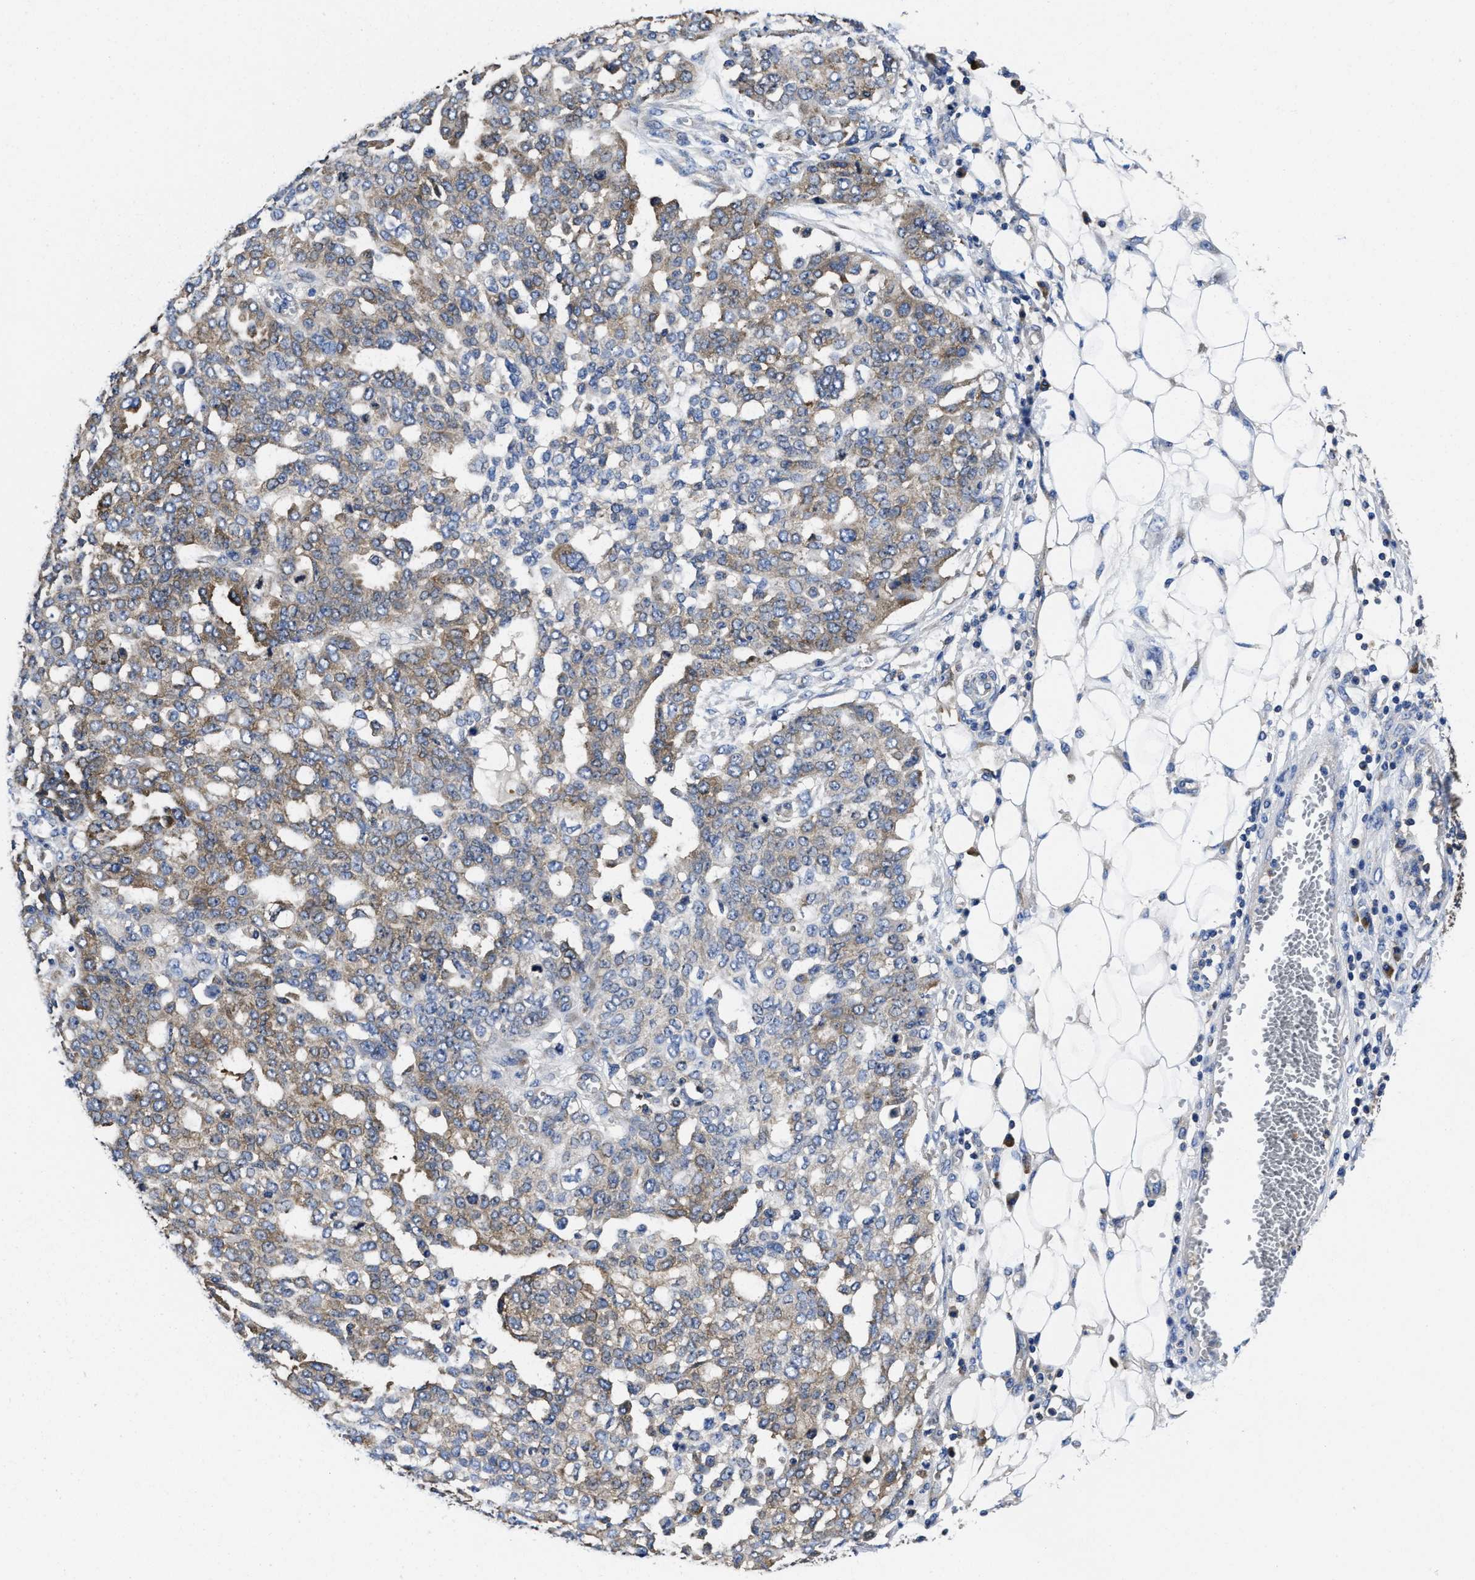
{"staining": {"intensity": "weak", "quantity": "25%-75%", "location": "cytoplasmic/membranous"}, "tissue": "ovarian cancer", "cell_type": "Tumor cells", "image_type": "cancer", "snomed": [{"axis": "morphology", "description": "Cystadenocarcinoma, serous, NOS"}, {"axis": "topography", "description": "Soft tissue"}, {"axis": "topography", "description": "Ovary"}], "caption": "A brown stain labels weak cytoplasmic/membranous positivity of a protein in ovarian cancer (serous cystadenocarcinoma) tumor cells. (DAB (3,3'-diaminobenzidine) = brown stain, brightfield microscopy at high magnification).", "gene": "YARS1", "patient": {"sex": "female", "age": 57}}